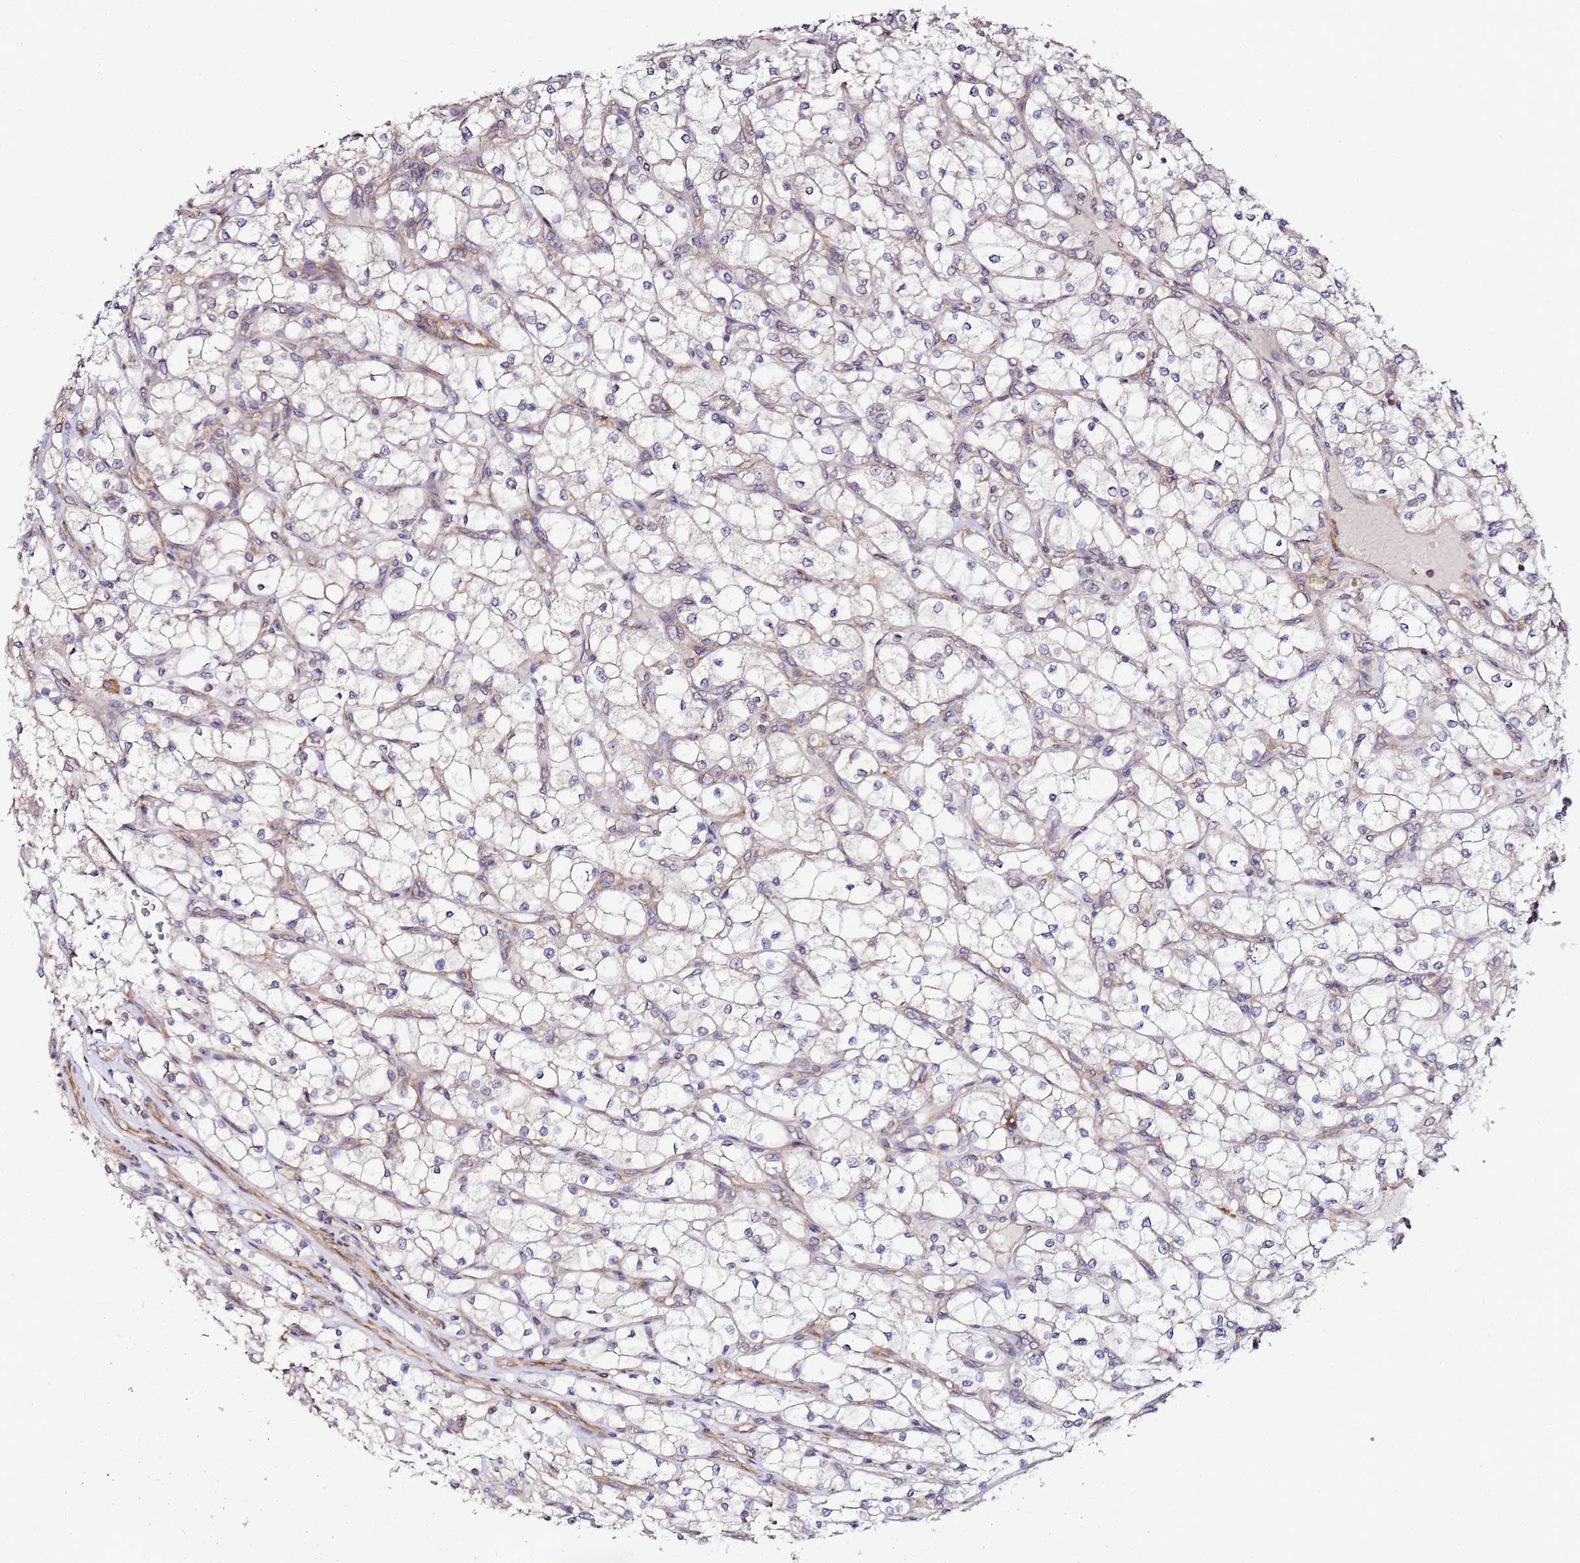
{"staining": {"intensity": "negative", "quantity": "none", "location": "none"}, "tissue": "renal cancer", "cell_type": "Tumor cells", "image_type": "cancer", "snomed": [{"axis": "morphology", "description": "Adenocarcinoma, NOS"}, {"axis": "topography", "description": "Kidney"}], "caption": "The IHC image has no significant staining in tumor cells of adenocarcinoma (renal) tissue. Brightfield microscopy of IHC stained with DAB (brown) and hematoxylin (blue), captured at high magnification.", "gene": "RPL13A", "patient": {"sex": "male", "age": 80}}